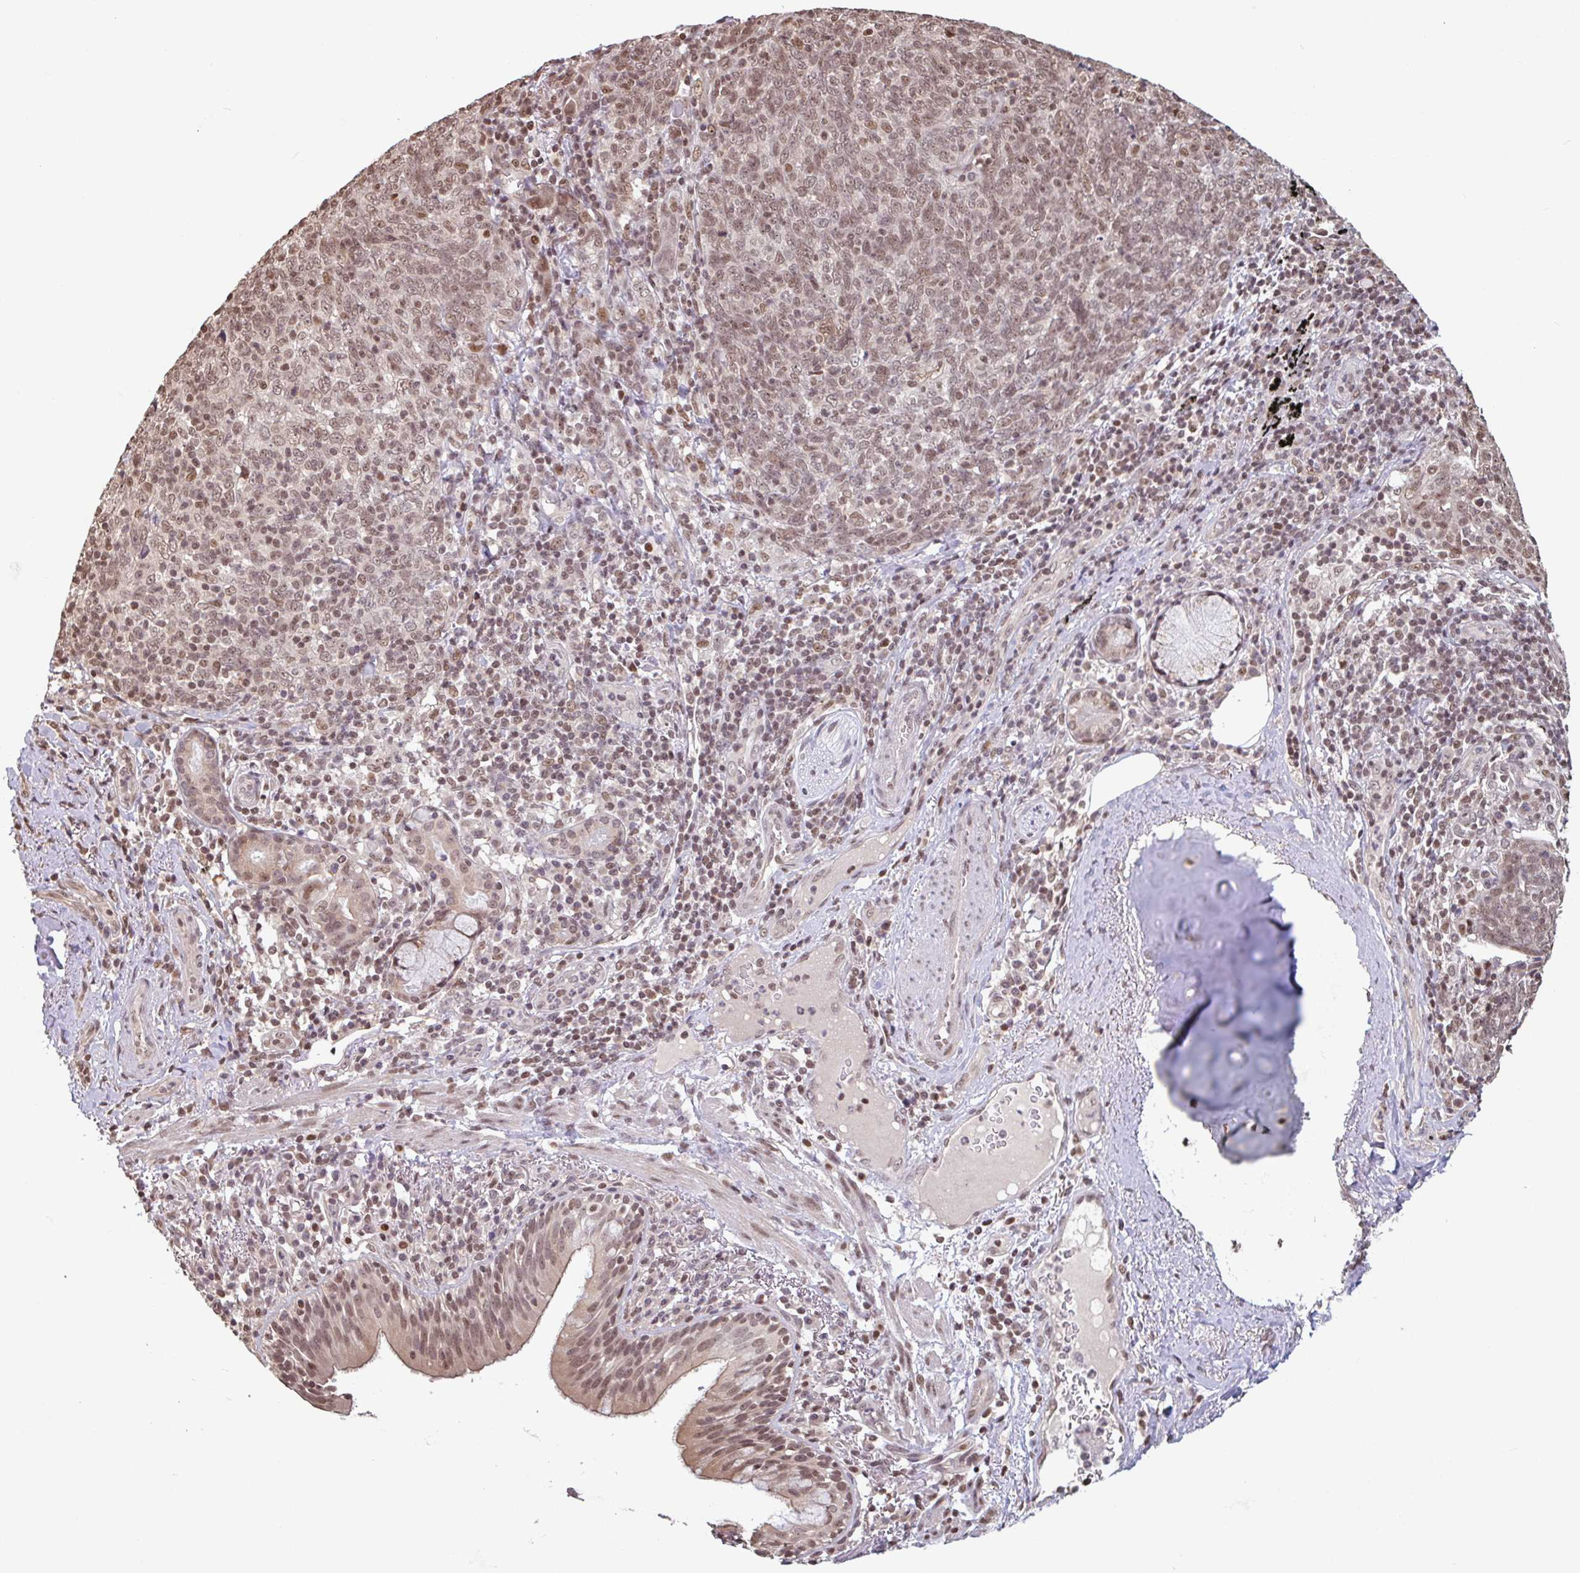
{"staining": {"intensity": "moderate", "quantity": ">75%", "location": "nuclear"}, "tissue": "lung cancer", "cell_type": "Tumor cells", "image_type": "cancer", "snomed": [{"axis": "morphology", "description": "Squamous cell carcinoma, NOS"}, {"axis": "topography", "description": "Lung"}], "caption": "Lung cancer stained with a brown dye displays moderate nuclear positive positivity in approximately >75% of tumor cells.", "gene": "DR1", "patient": {"sex": "female", "age": 72}}